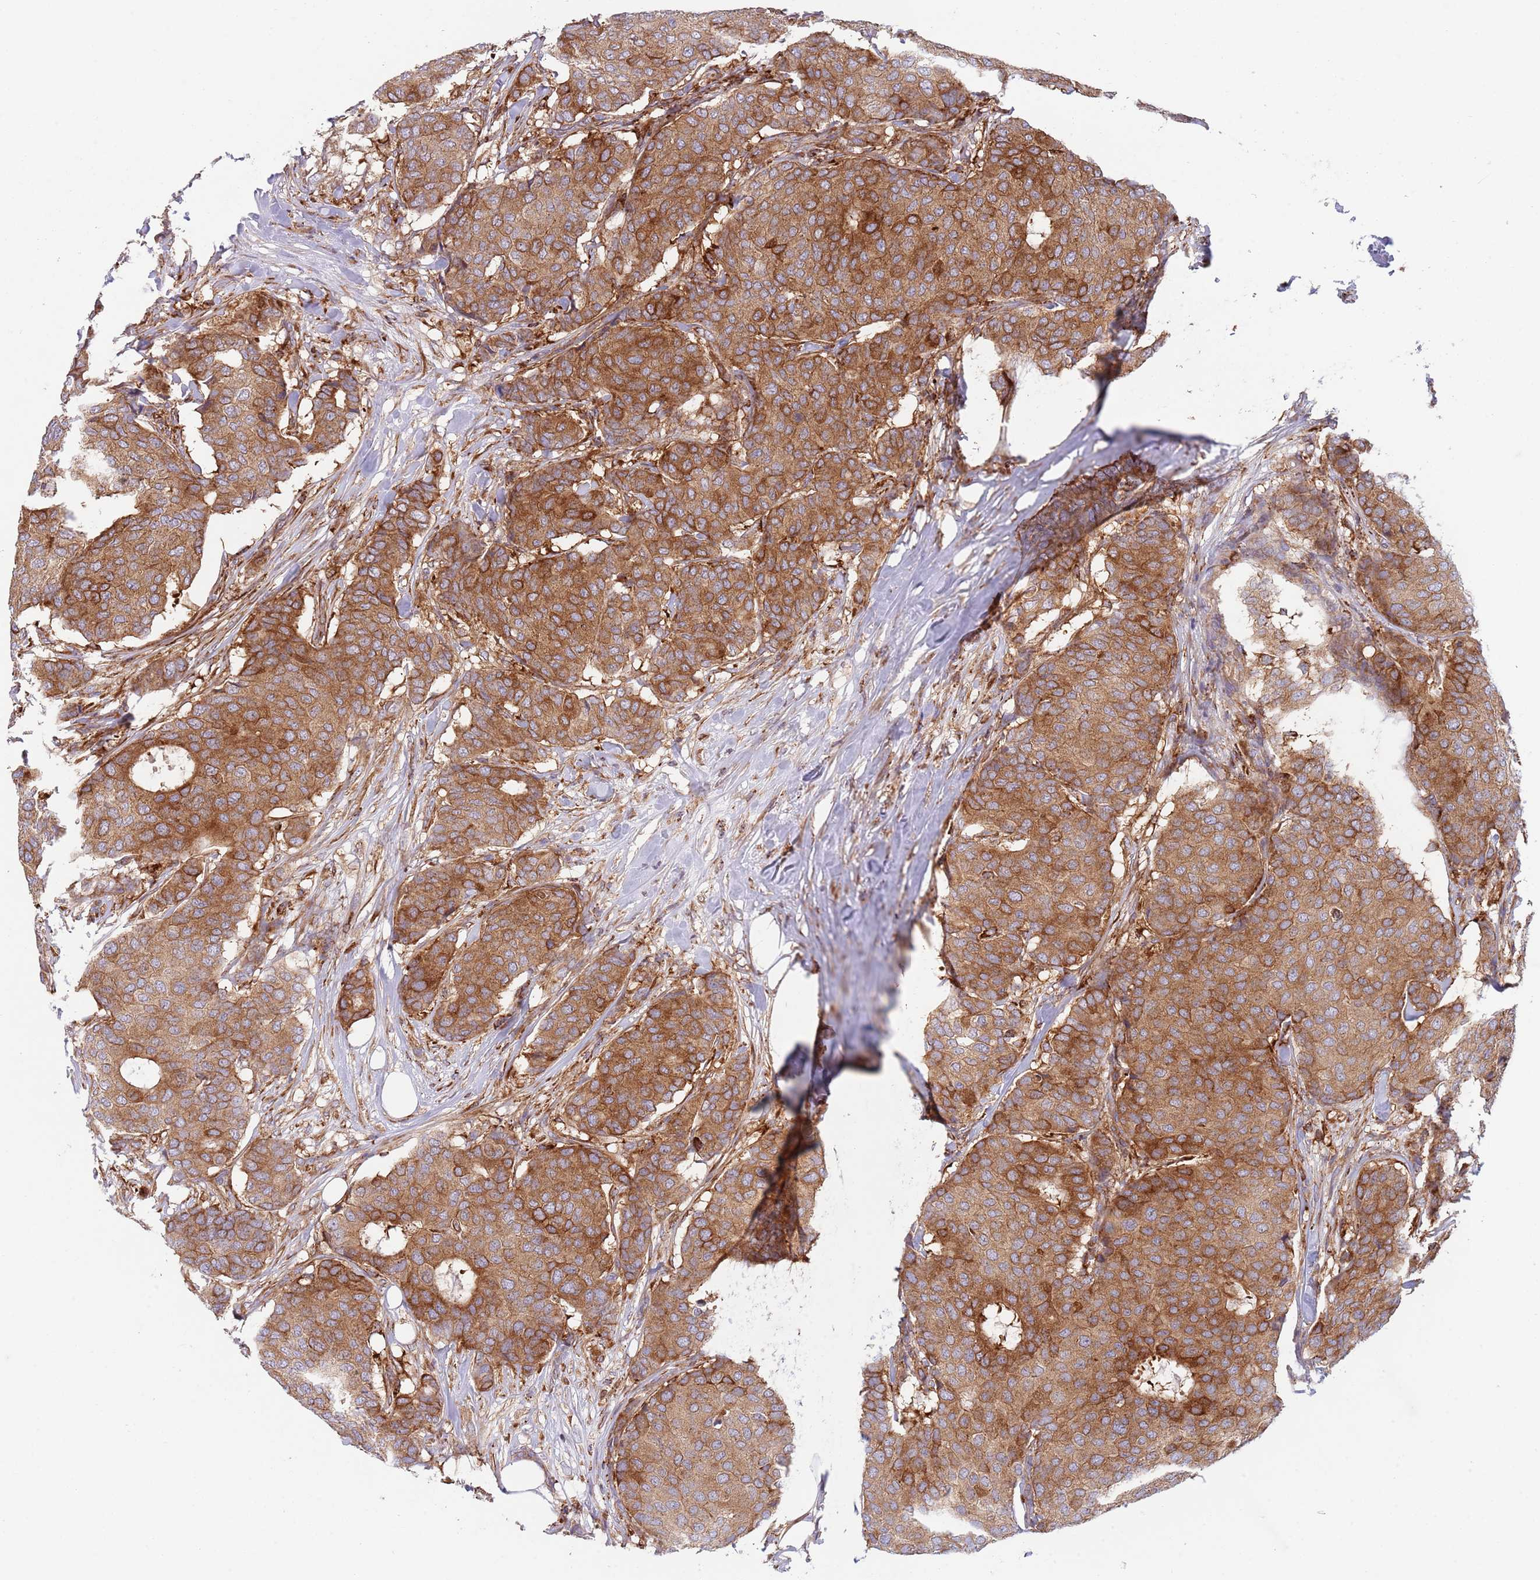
{"staining": {"intensity": "moderate", "quantity": ">75%", "location": "cytoplasmic/membranous"}, "tissue": "breast cancer", "cell_type": "Tumor cells", "image_type": "cancer", "snomed": [{"axis": "morphology", "description": "Duct carcinoma"}, {"axis": "topography", "description": "Breast"}], "caption": "Breast cancer stained for a protein reveals moderate cytoplasmic/membranous positivity in tumor cells.", "gene": "ZMYM5", "patient": {"sex": "female", "age": 75}}